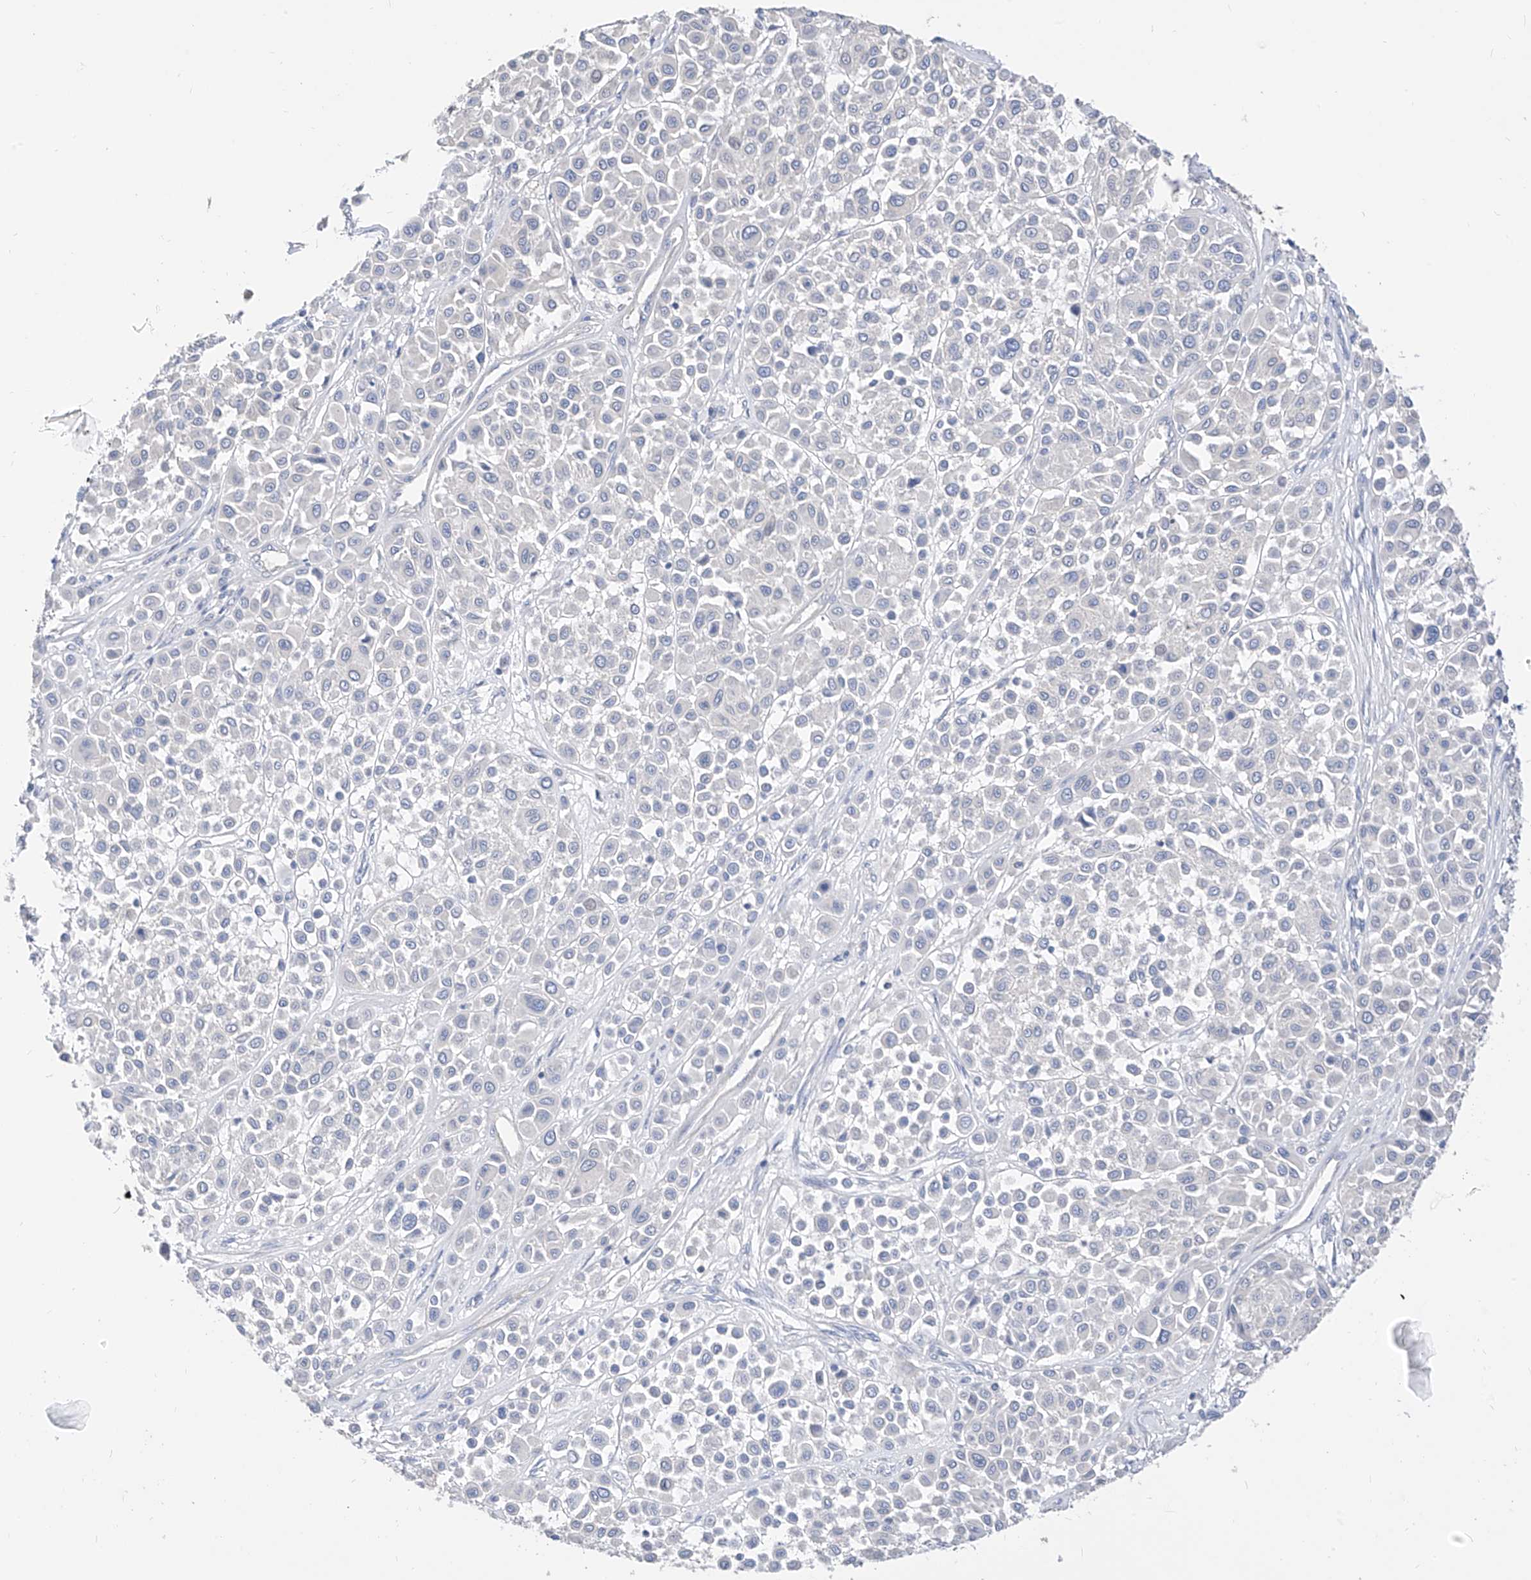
{"staining": {"intensity": "negative", "quantity": "none", "location": "none"}, "tissue": "melanoma", "cell_type": "Tumor cells", "image_type": "cancer", "snomed": [{"axis": "morphology", "description": "Malignant melanoma, Metastatic site"}, {"axis": "topography", "description": "Soft tissue"}], "caption": "DAB immunohistochemical staining of human melanoma reveals no significant staining in tumor cells.", "gene": "ZZEF1", "patient": {"sex": "male", "age": 41}}